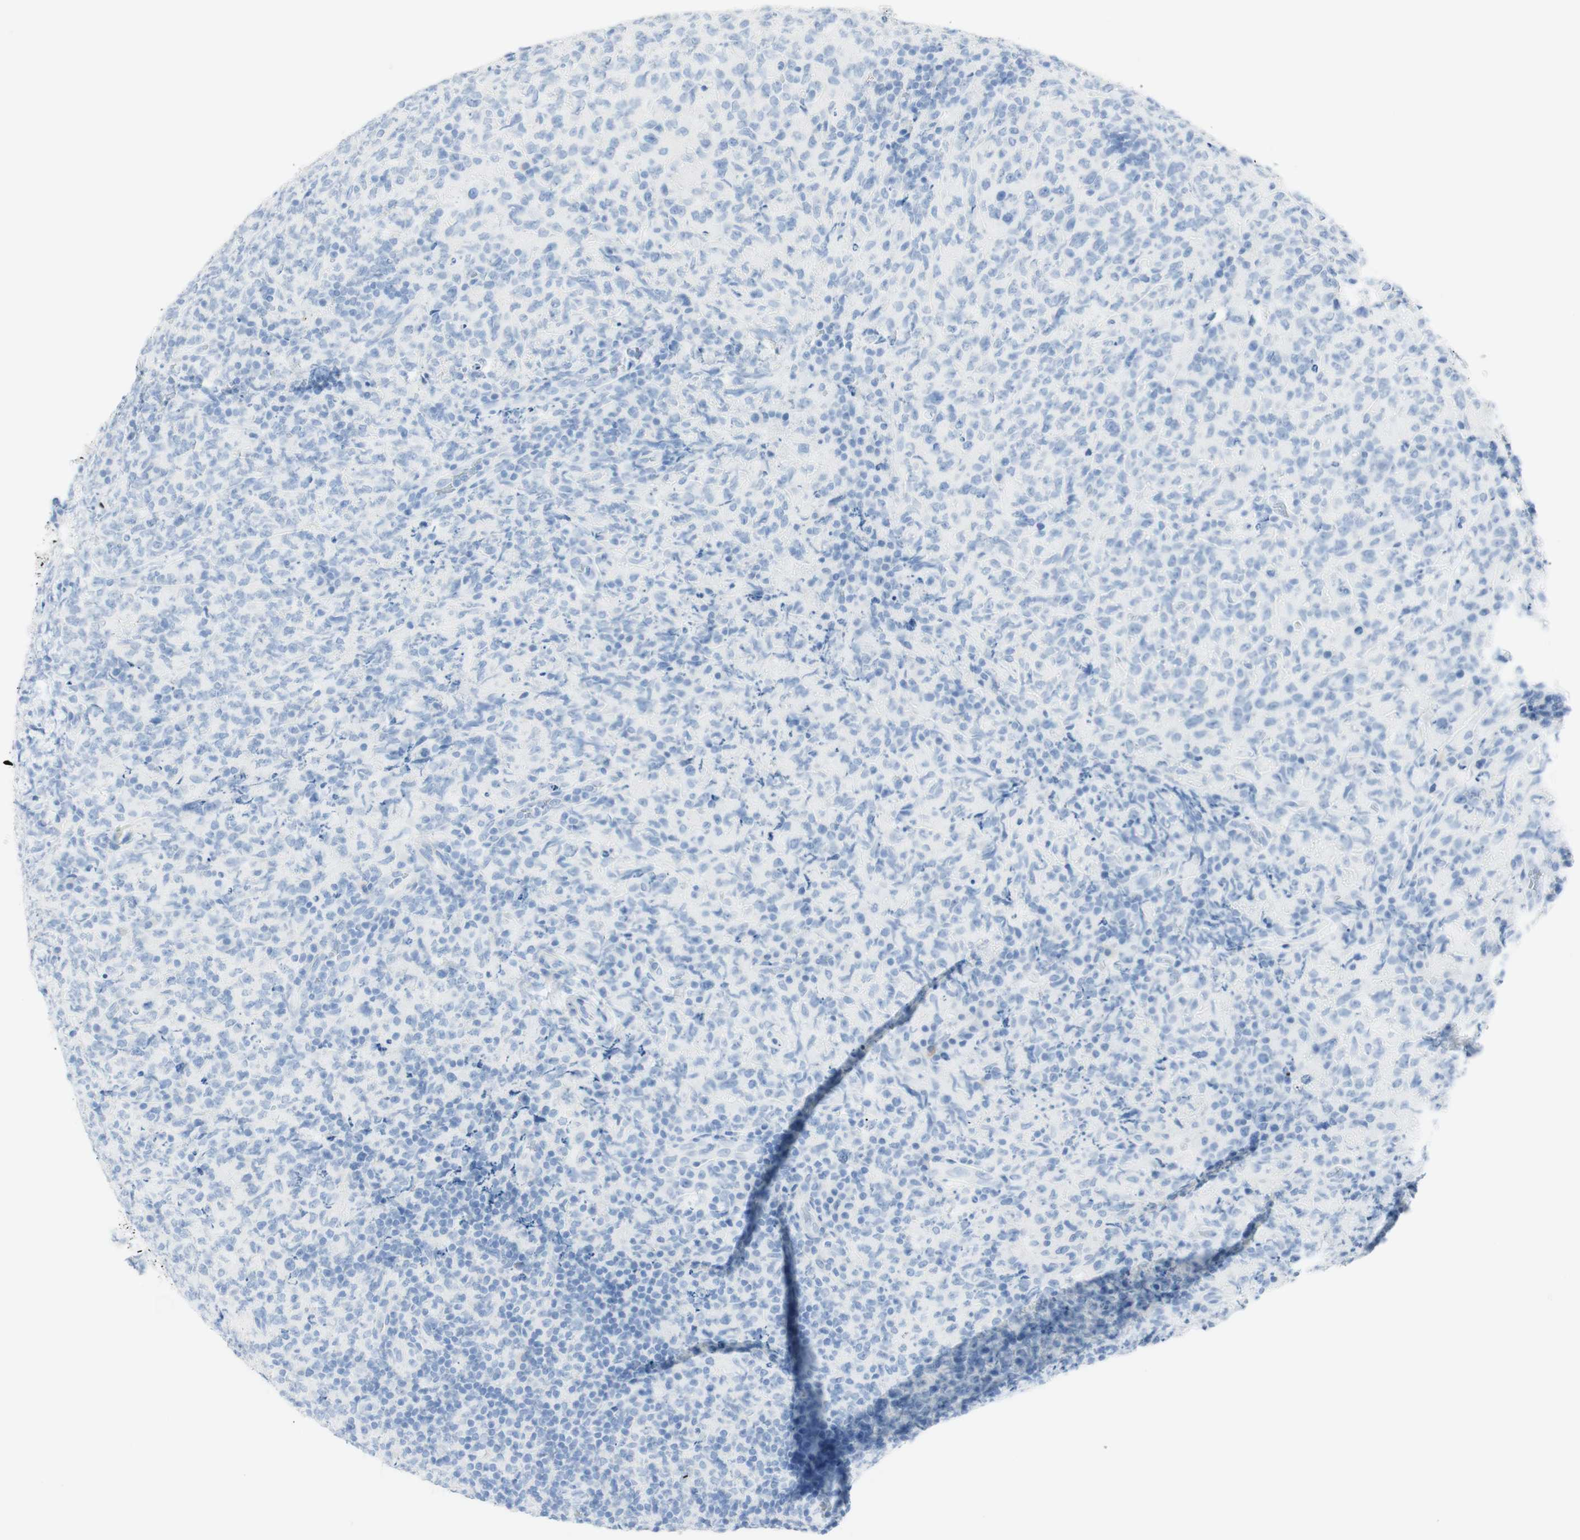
{"staining": {"intensity": "negative", "quantity": "none", "location": "none"}, "tissue": "lymphoma", "cell_type": "Tumor cells", "image_type": "cancer", "snomed": [{"axis": "morphology", "description": "Malignant lymphoma, non-Hodgkin's type, High grade"}, {"axis": "topography", "description": "Tonsil"}], "caption": "Immunohistochemistry (IHC) histopathology image of human lymphoma stained for a protein (brown), which displays no staining in tumor cells.", "gene": "TPO", "patient": {"sex": "female", "age": 36}}